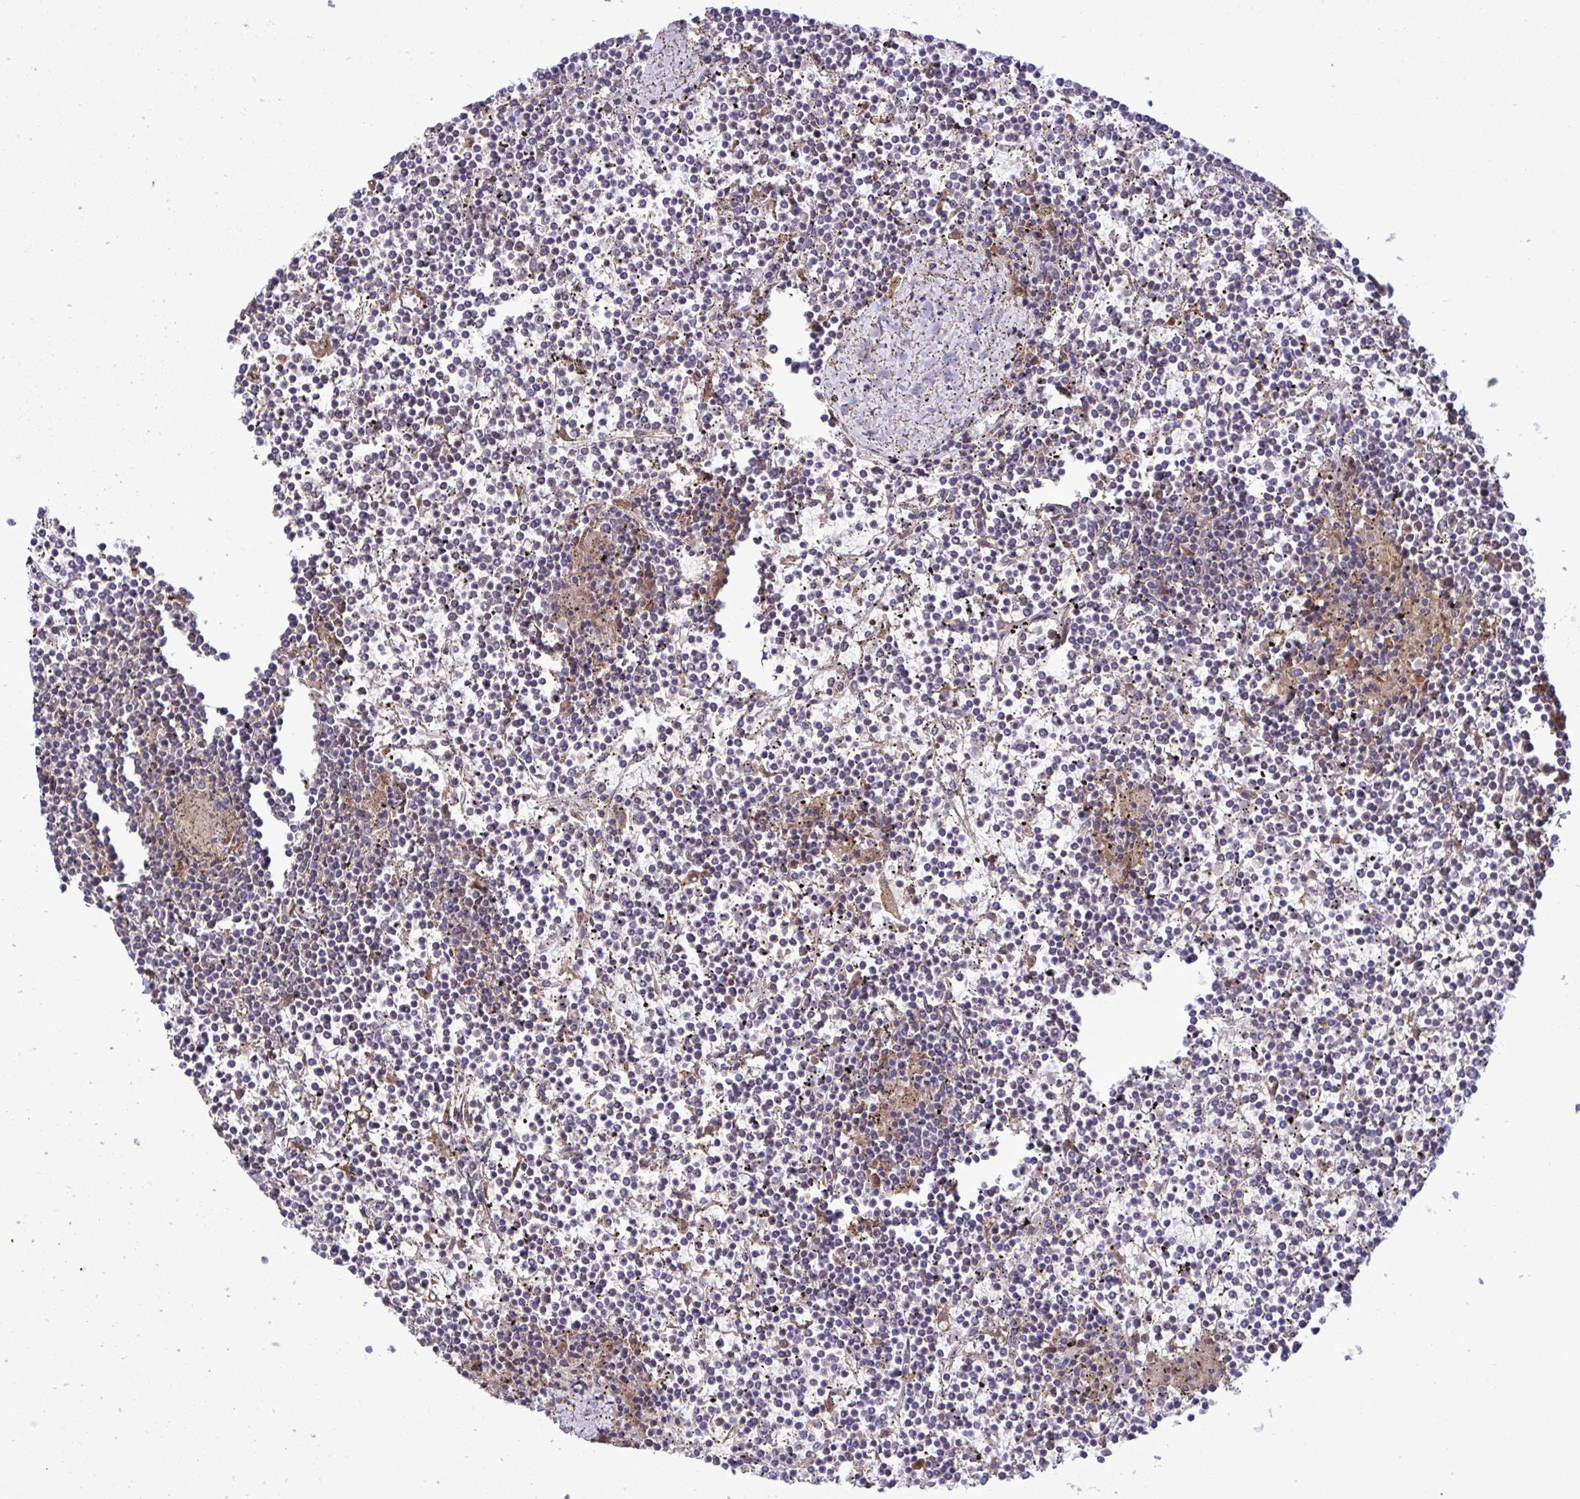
{"staining": {"intensity": "negative", "quantity": "none", "location": "none"}, "tissue": "lymphoma", "cell_type": "Tumor cells", "image_type": "cancer", "snomed": [{"axis": "morphology", "description": "Malignant lymphoma, non-Hodgkin's type, Low grade"}, {"axis": "topography", "description": "Spleen"}], "caption": "The image displays no significant staining in tumor cells of low-grade malignant lymphoma, non-Hodgkin's type.", "gene": "GRB14", "patient": {"sex": "female", "age": 19}}